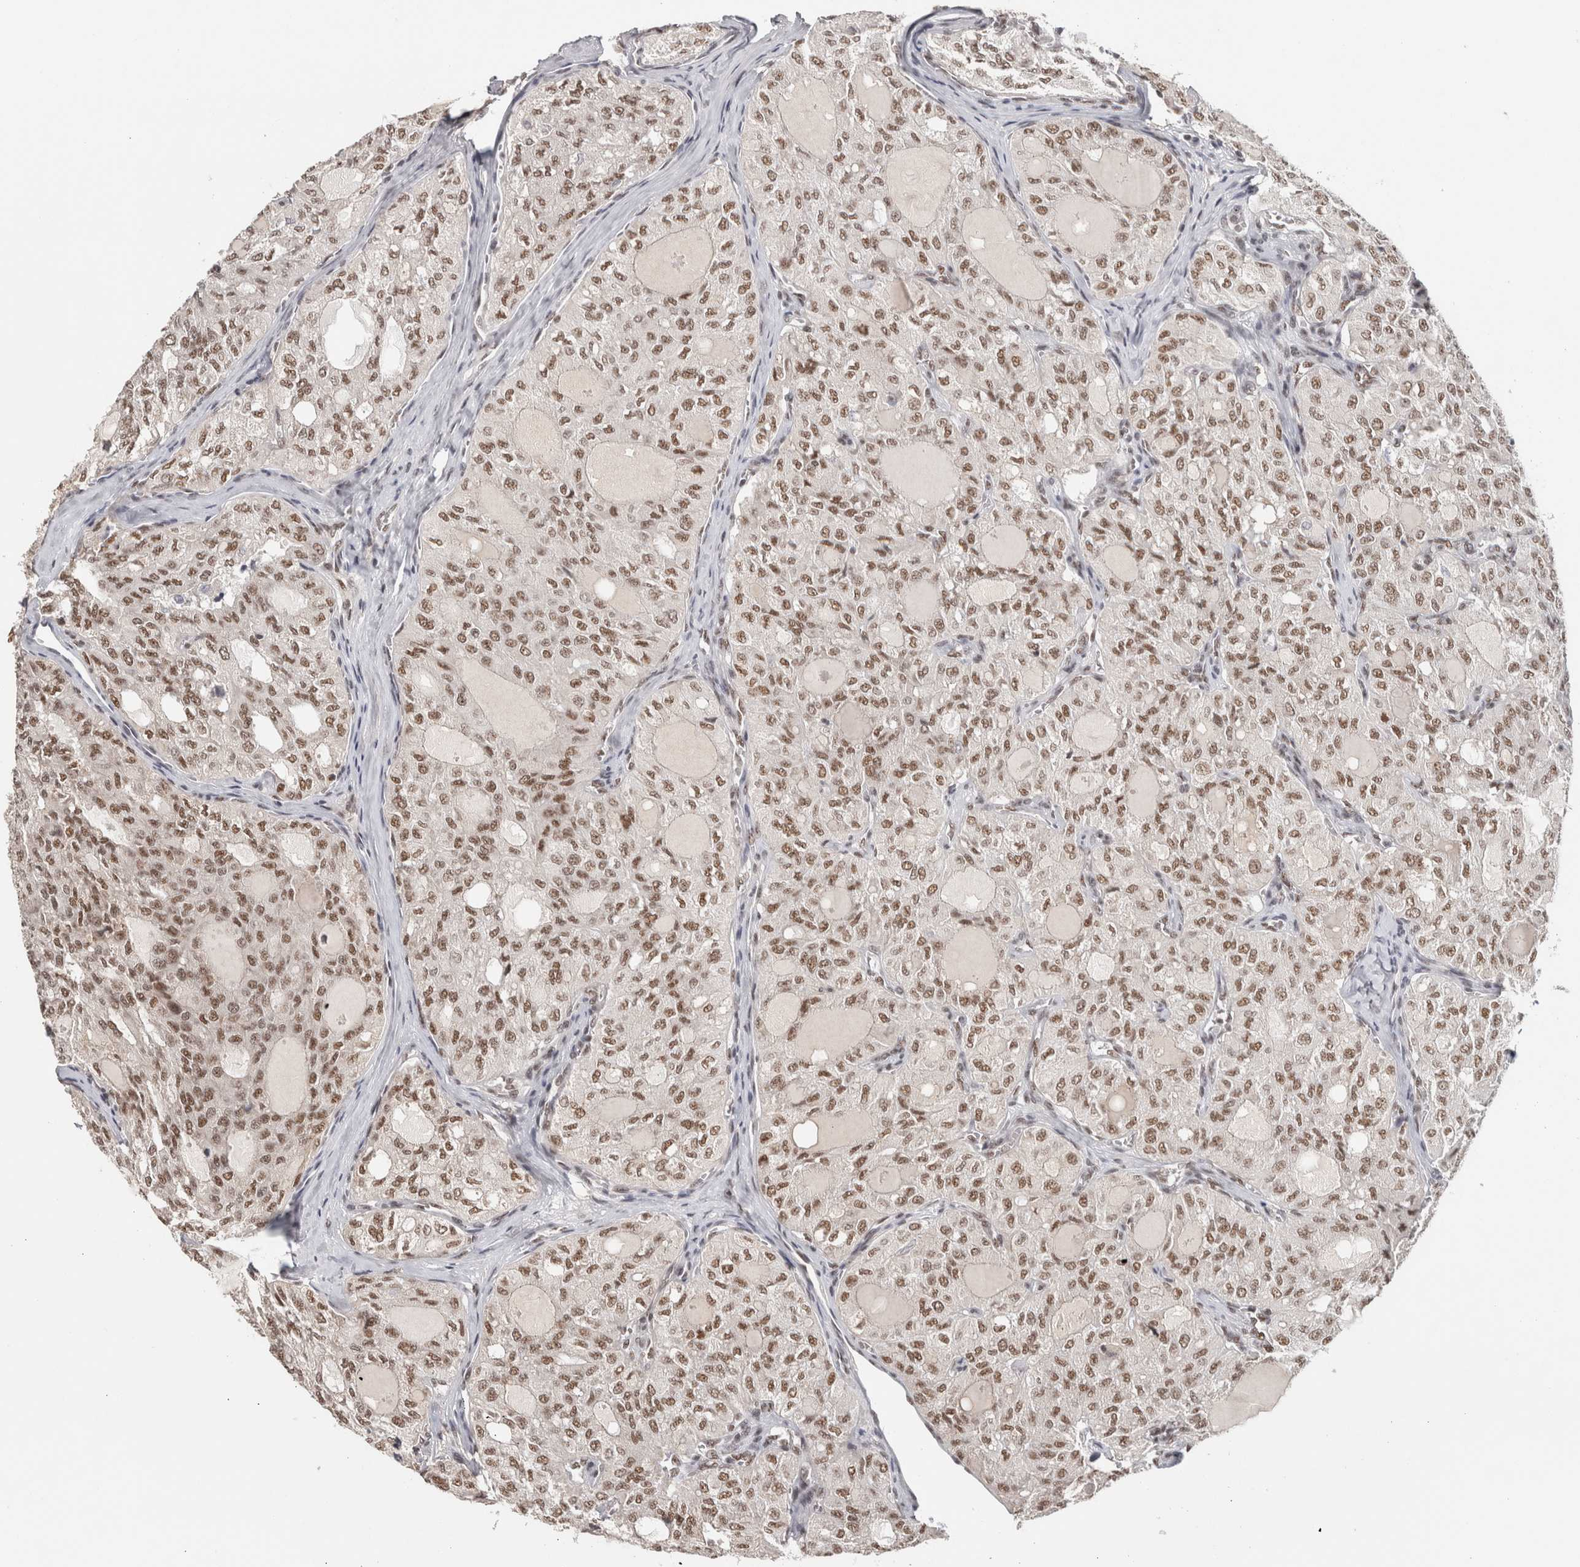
{"staining": {"intensity": "moderate", "quantity": ">75%", "location": "nuclear"}, "tissue": "thyroid cancer", "cell_type": "Tumor cells", "image_type": "cancer", "snomed": [{"axis": "morphology", "description": "Follicular adenoma carcinoma, NOS"}, {"axis": "topography", "description": "Thyroid gland"}], "caption": "This is a photomicrograph of IHC staining of thyroid cancer (follicular adenoma carcinoma), which shows moderate expression in the nuclear of tumor cells.", "gene": "ZNF830", "patient": {"sex": "male", "age": 75}}